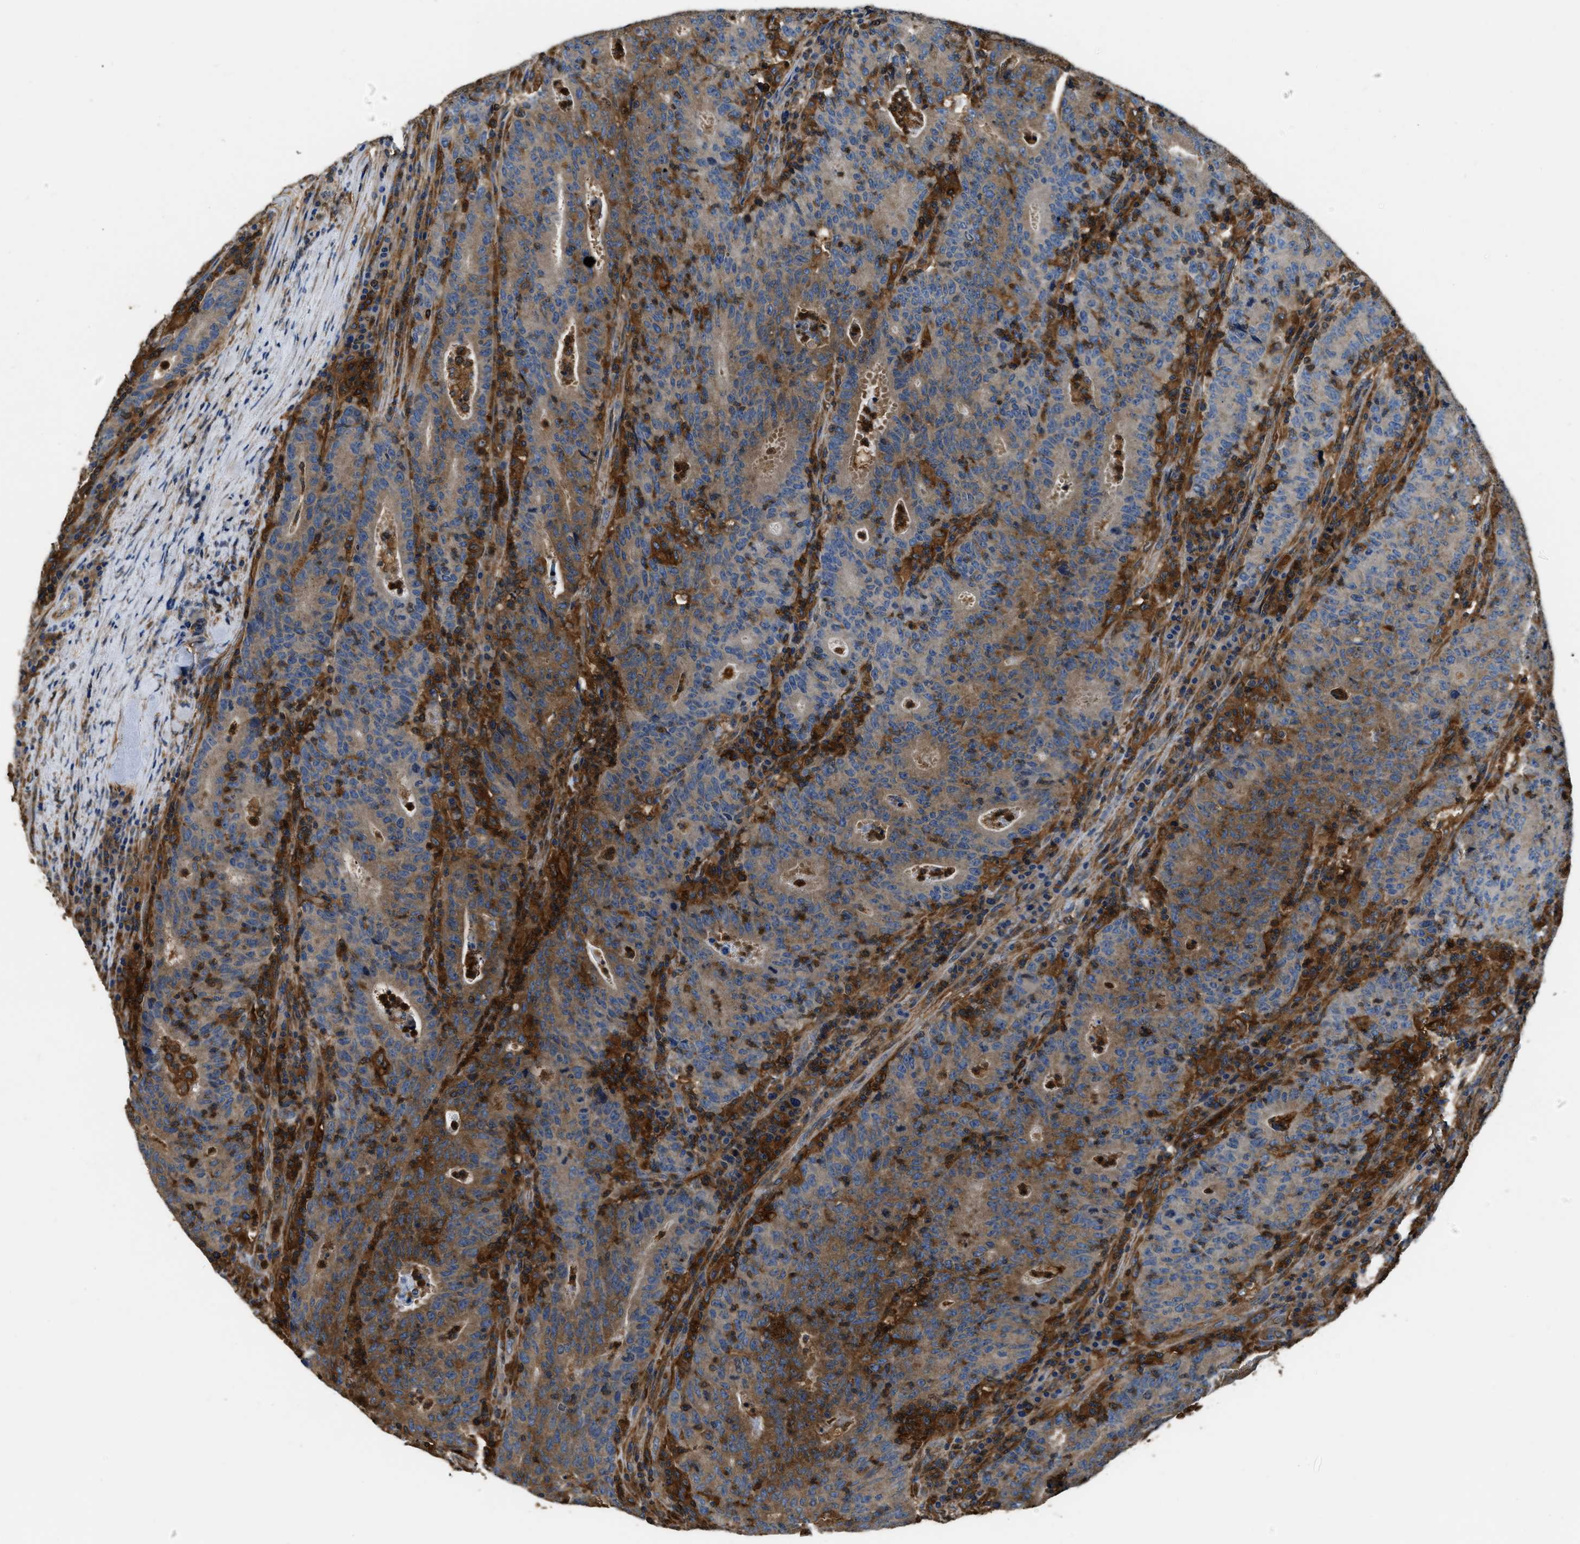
{"staining": {"intensity": "moderate", "quantity": "25%-75%", "location": "cytoplasmic/membranous"}, "tissue": "colorectal cancer", "cell_type": "Tumor cells", "image_type": "cancer", "snomed": [{"axis": "morphology", "description": "Adenocarcinoma, NOS"}, {"axis": "topography", "description": "Colon"}], "caption": "Protein expression by immunohistochemistry (IHC) reveals moderate cytoplasmic/membranous staining in approximately 25%-75% of tumor cells in colorectal adenocarcinoma.", "gene": "PKM", "patient": {"sex": "female", "age": 75}}